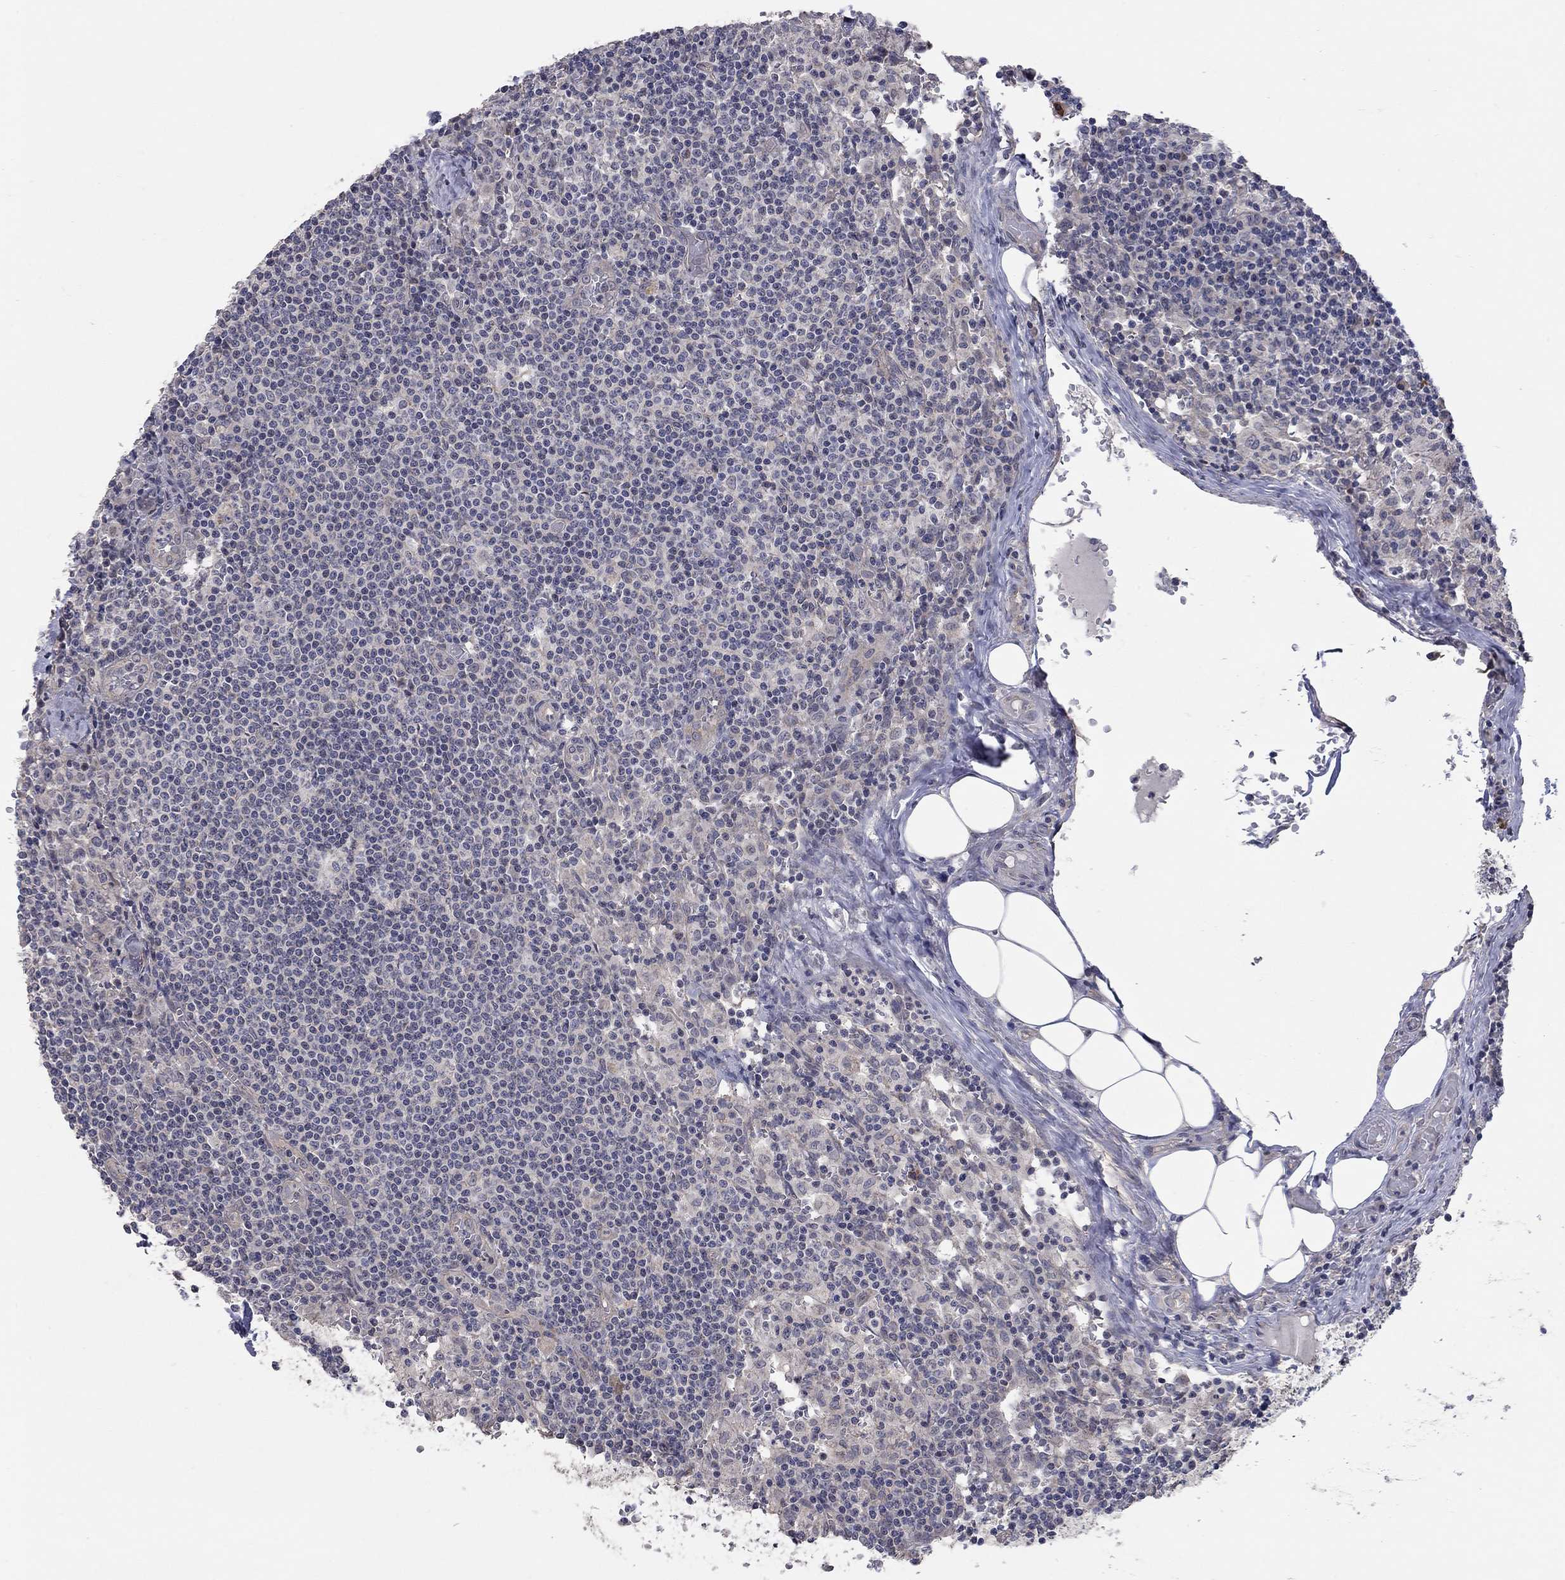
{"staining": {"intensity": "negative", "quantity": "none", "location": "none"}, "tissue": "lymph node", "cell_type": "Germinal center cells", "image_type": "normal", "snomed": [{"axis": "morphology", "description": "Normal tissue, NOS"}, {"axis": "topography", "description": "Lymph node"}], "caption": "An immunohistochemistry histopathology image of benign lymph node is shown. There is no staining in germinal center cells of lymph node. The staining was performed using DAB (3,3'-diaminobenzidine) to visualize the protein expression in brown, while the nuclei were stained in blue with hematoxylin (Magnification: 20x).", "gene": "WASF3", "patient": {"sex": "male", "age": 62}}